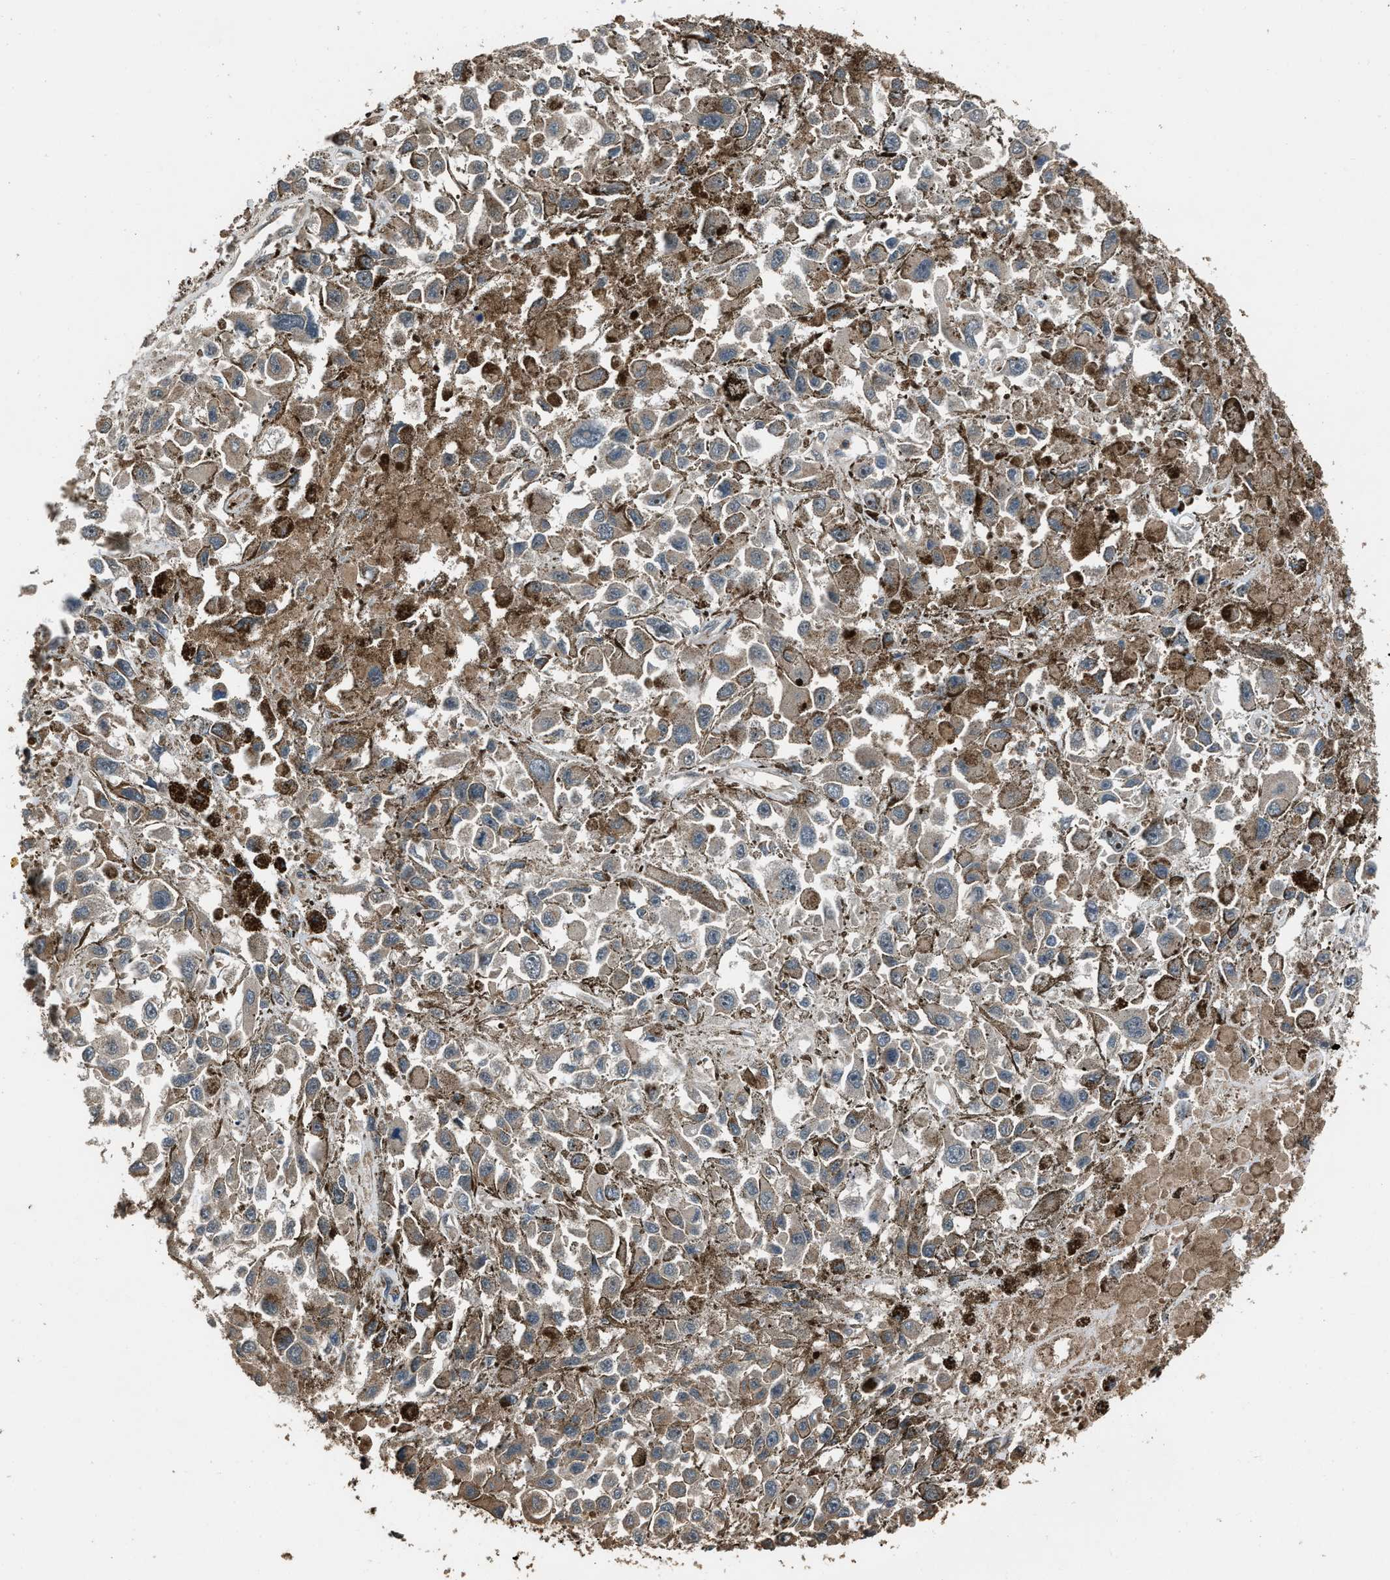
{"staining": {"intensity": "weak", "quantity": ">75%", "location": "cytoplasmic/membranous"}, "tissue": "melanoma", "cell_type": "Tumor cells", "image_type": "cancer", "snomed": [{"axis": "morphology", "description": "Malignant melanoma, Metastatic site"}, {"axis": "topography", "description": "Lymph node"}], "caption": "Melanoma stained with DAB IHC exhibits low levels of weak cytoplasmic/membranous expression in about >75% of tumor cells. The staining was performed using DAB (3,3'-diaminobenzidine), with brown indicating positive protein expression. Nuclei are stained blue with hematoxylin.", "gene": "IRAK4", "patient": {"sex": "male", "age": 59}}